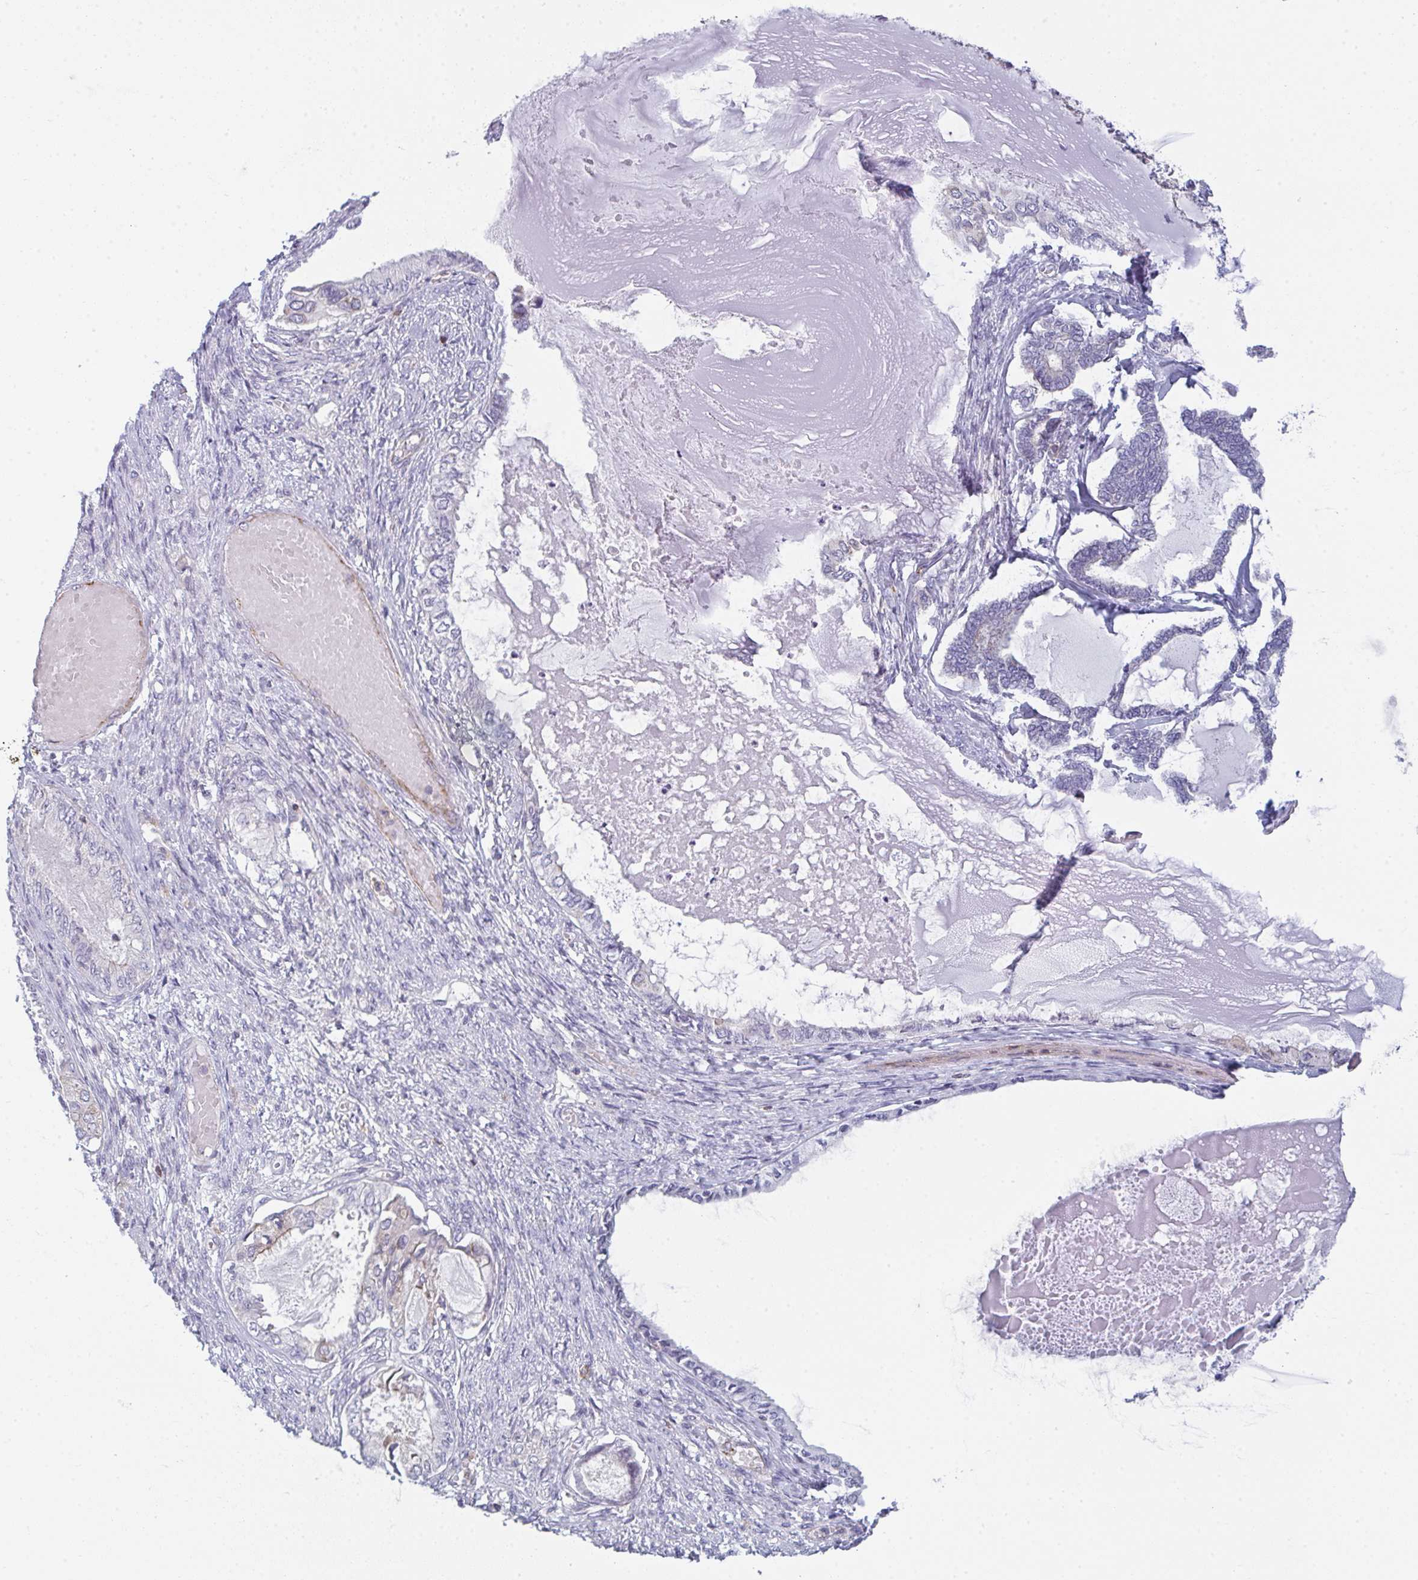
{"staining": {"intensity": "negative", "quantity": "none", "location": "none"}, "tissue": "ovarian cancer", "cell_type": "Tumor cells", "image_type": "cancer", "snomed": [{"axis": "morphology", "description": "Carcinoma, endometroid"}, {"axis": "topography", "description": "Ovary"}], "caption": "A histopathology image of human endometroid carcinoma (ovarian) is negative for staining in tumor cells.", "gene": "CD80", "patient": {"sex": "female", "age": 70}}